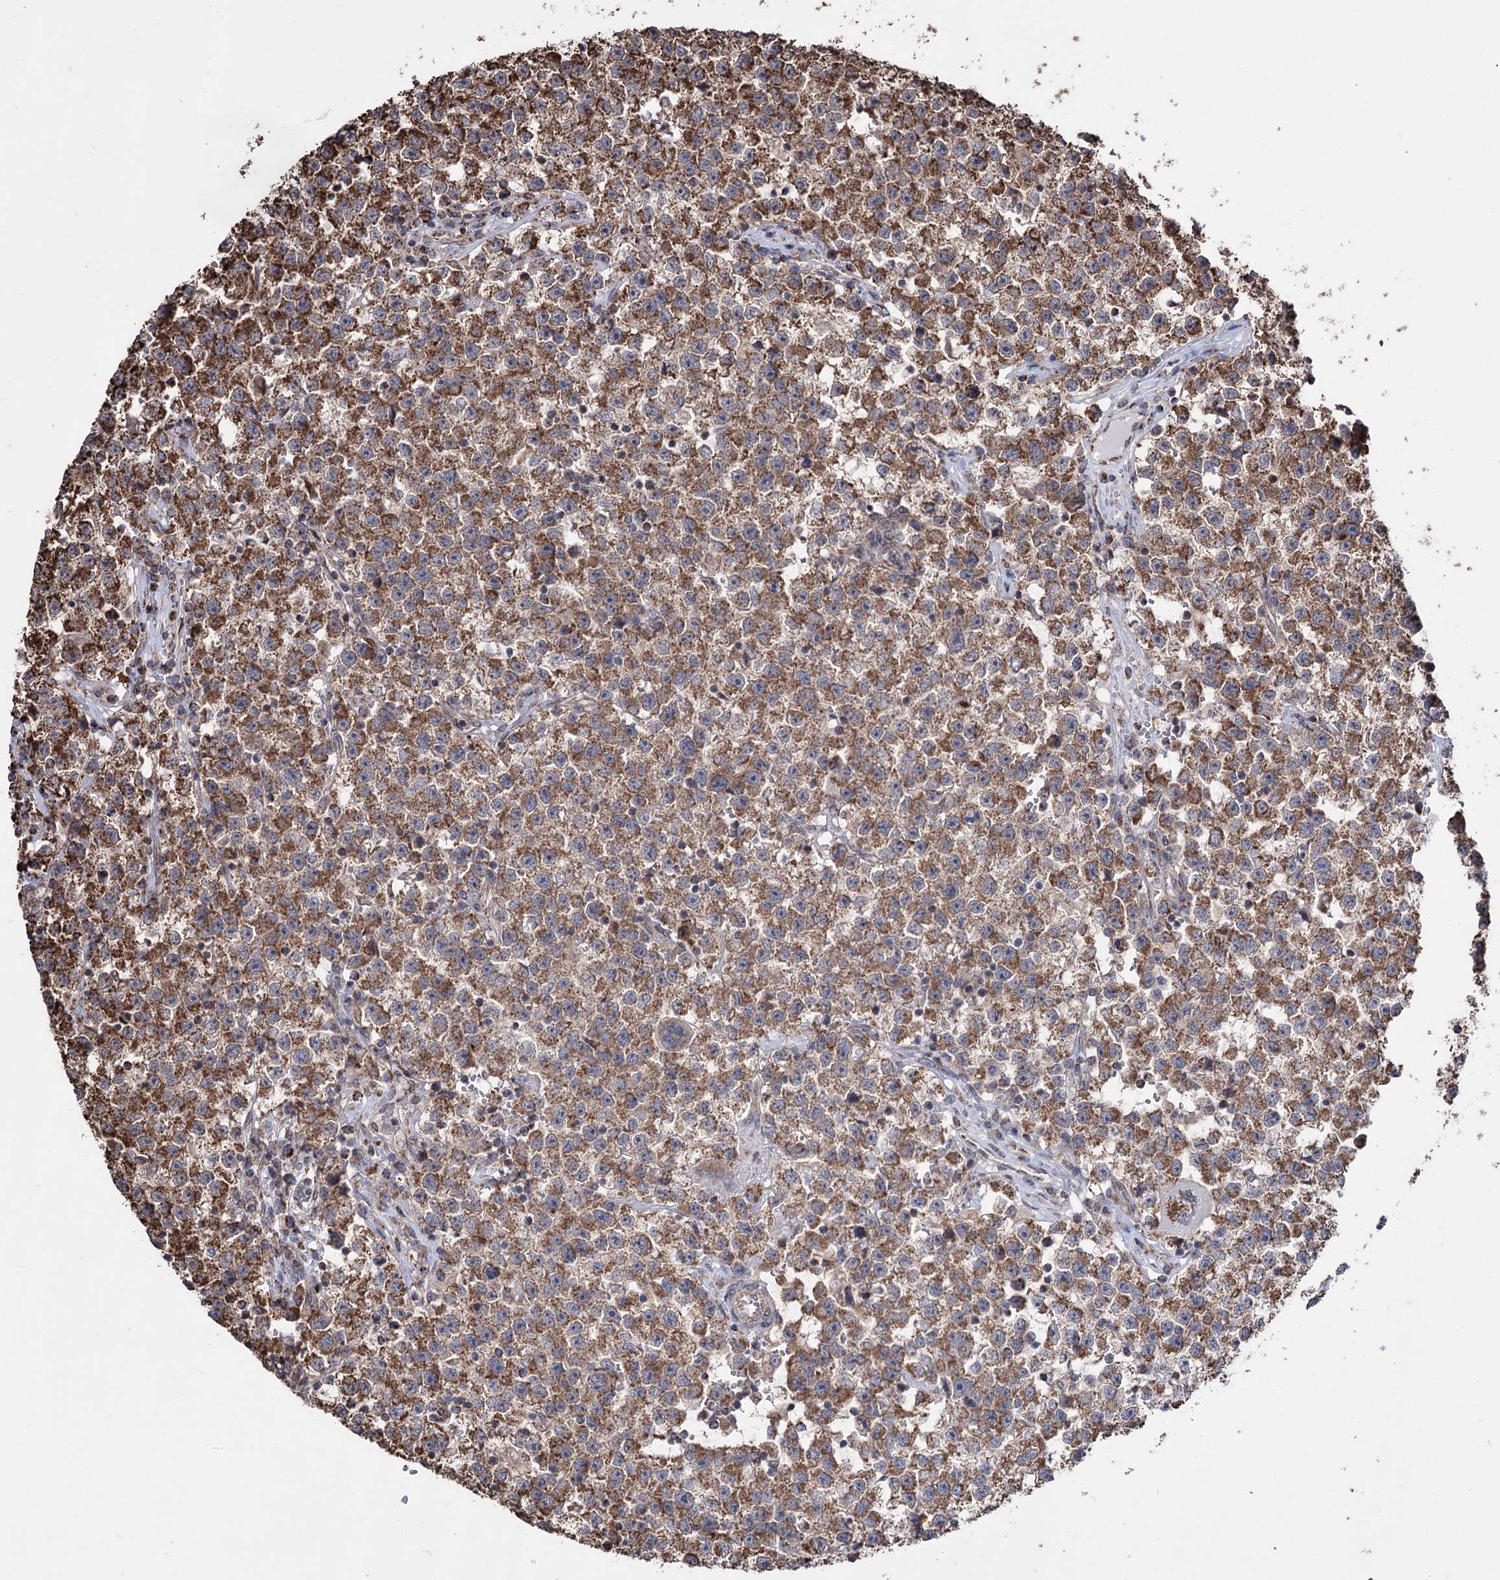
{"staining": {"intensity": "moderate", "quantity": ">75%", "location": "cytoplasmic/membranous"}, "tissue": "testis cancer", "cell_type": "Tumor cells", "image_type": "cancer", "snomed": [{"axis": "morphology", "description": "Seminoma, NOS"}, {"axis": "topography", "description": "Testis"}], "caption": "This is an image of IHC staining of seminoma (testis), which shows moderate expression in the cytoplasmic/membranous of tumor cells.", "gene": "CREB3L4", "patient": {"sex": "male", "age": 22}}